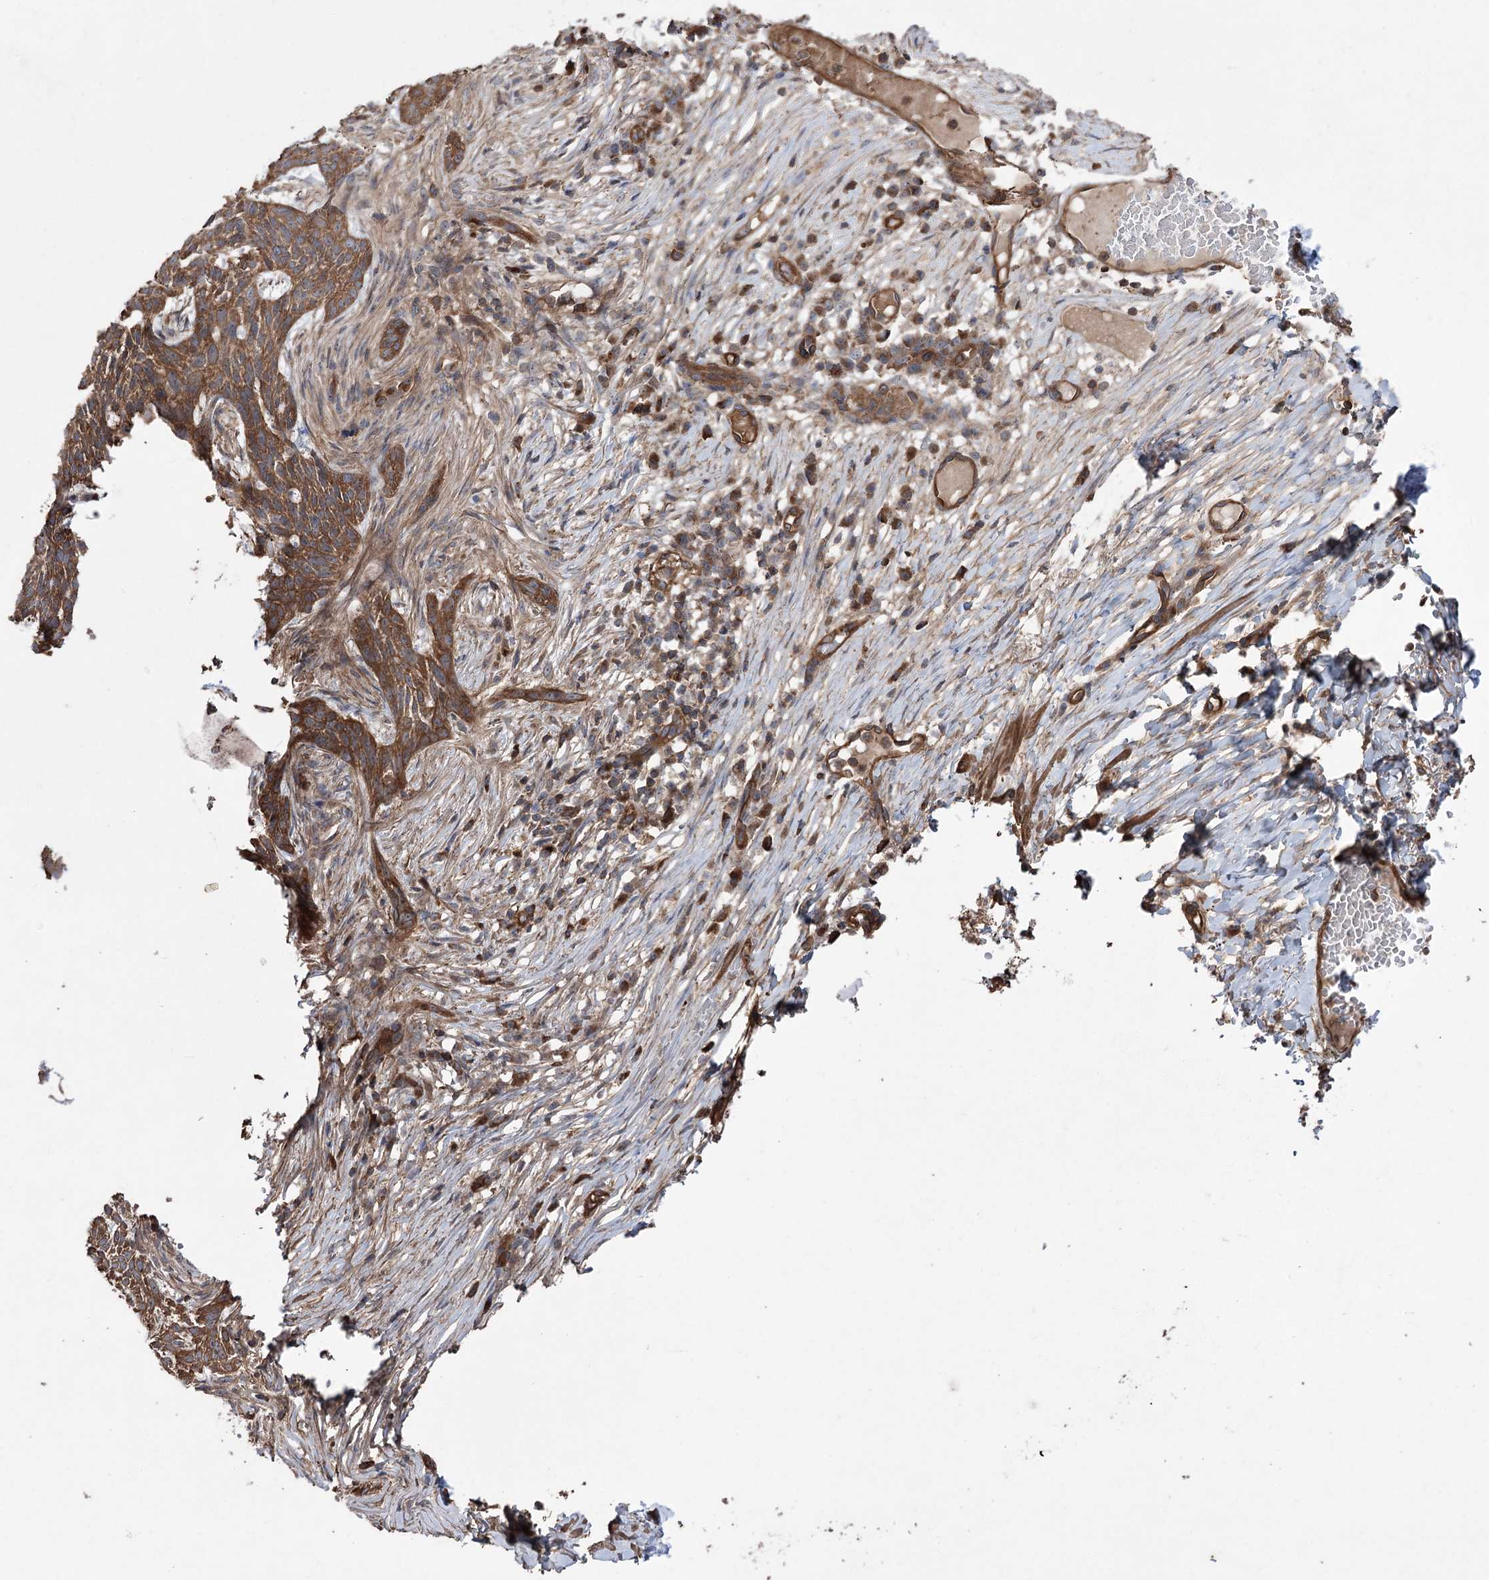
{"staining": {"intensity": "strong", "quantity": ">75%", "location": "cytoplasmic/membranous"}, "tissue": "skin cancer", "cell_type": "Tumor cells", "image_type": "cancer", "snomed": [{"axis": "morphology", "description": "Normal tissue, NOS"}, {"axis": "morphology", "description": "Basal cell carcinoma"}, {"axis": "topography", "description": "Skin"}], "caption": "Skin cancer stained for a protein (brown) exhibits strong cytoplasmic/membranous positive staining in about >75% of tumor cells.", "gene": "LARS2", "patient": {"sex": "male", "age": 64}}